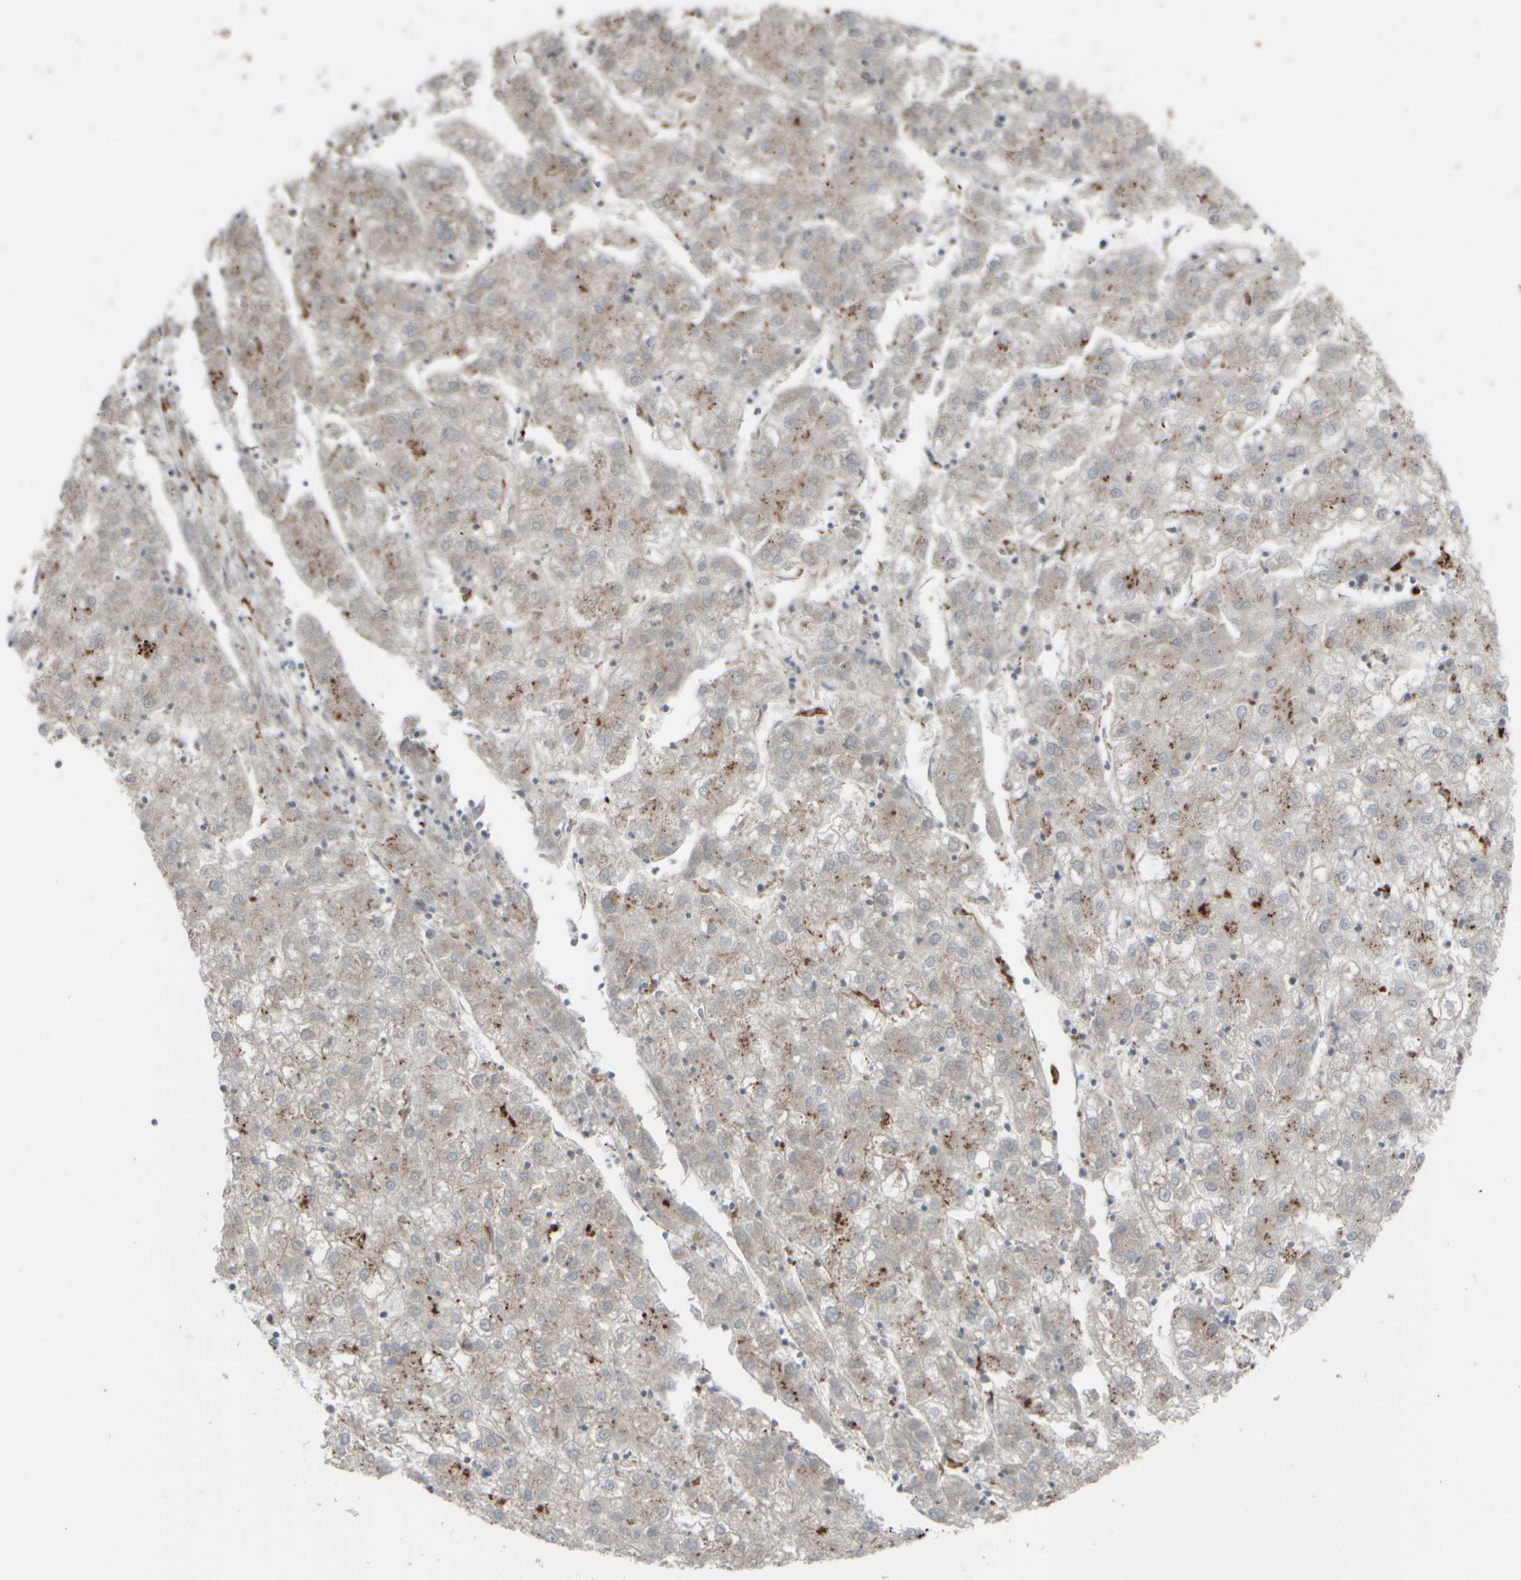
{"staining": {"intensity": "weak", "quantity": "25%-75%", "location": "cytoplasmic/membranous"}, "tissue": "liver cancer", "cell_type": "Tumor cells", "image_type": "cancer", "snomed": [{"axis": "morphology", "description": "Carcinoma, Hepatocellular, NOS"}, {"axis": "topography", "description": "Liver"}], "caption": "Immunohistochemistry (IHC) (DAB (3,3'-diaminobenzidine)) staining of liver cancer (hepatocellular carcinoma) shows weak cytoplasmic/membranous protein staining in about 25%-75% of tumor cells.", "gene": "GIGYF1", "patient": {"sex": "male", "age": 72}}